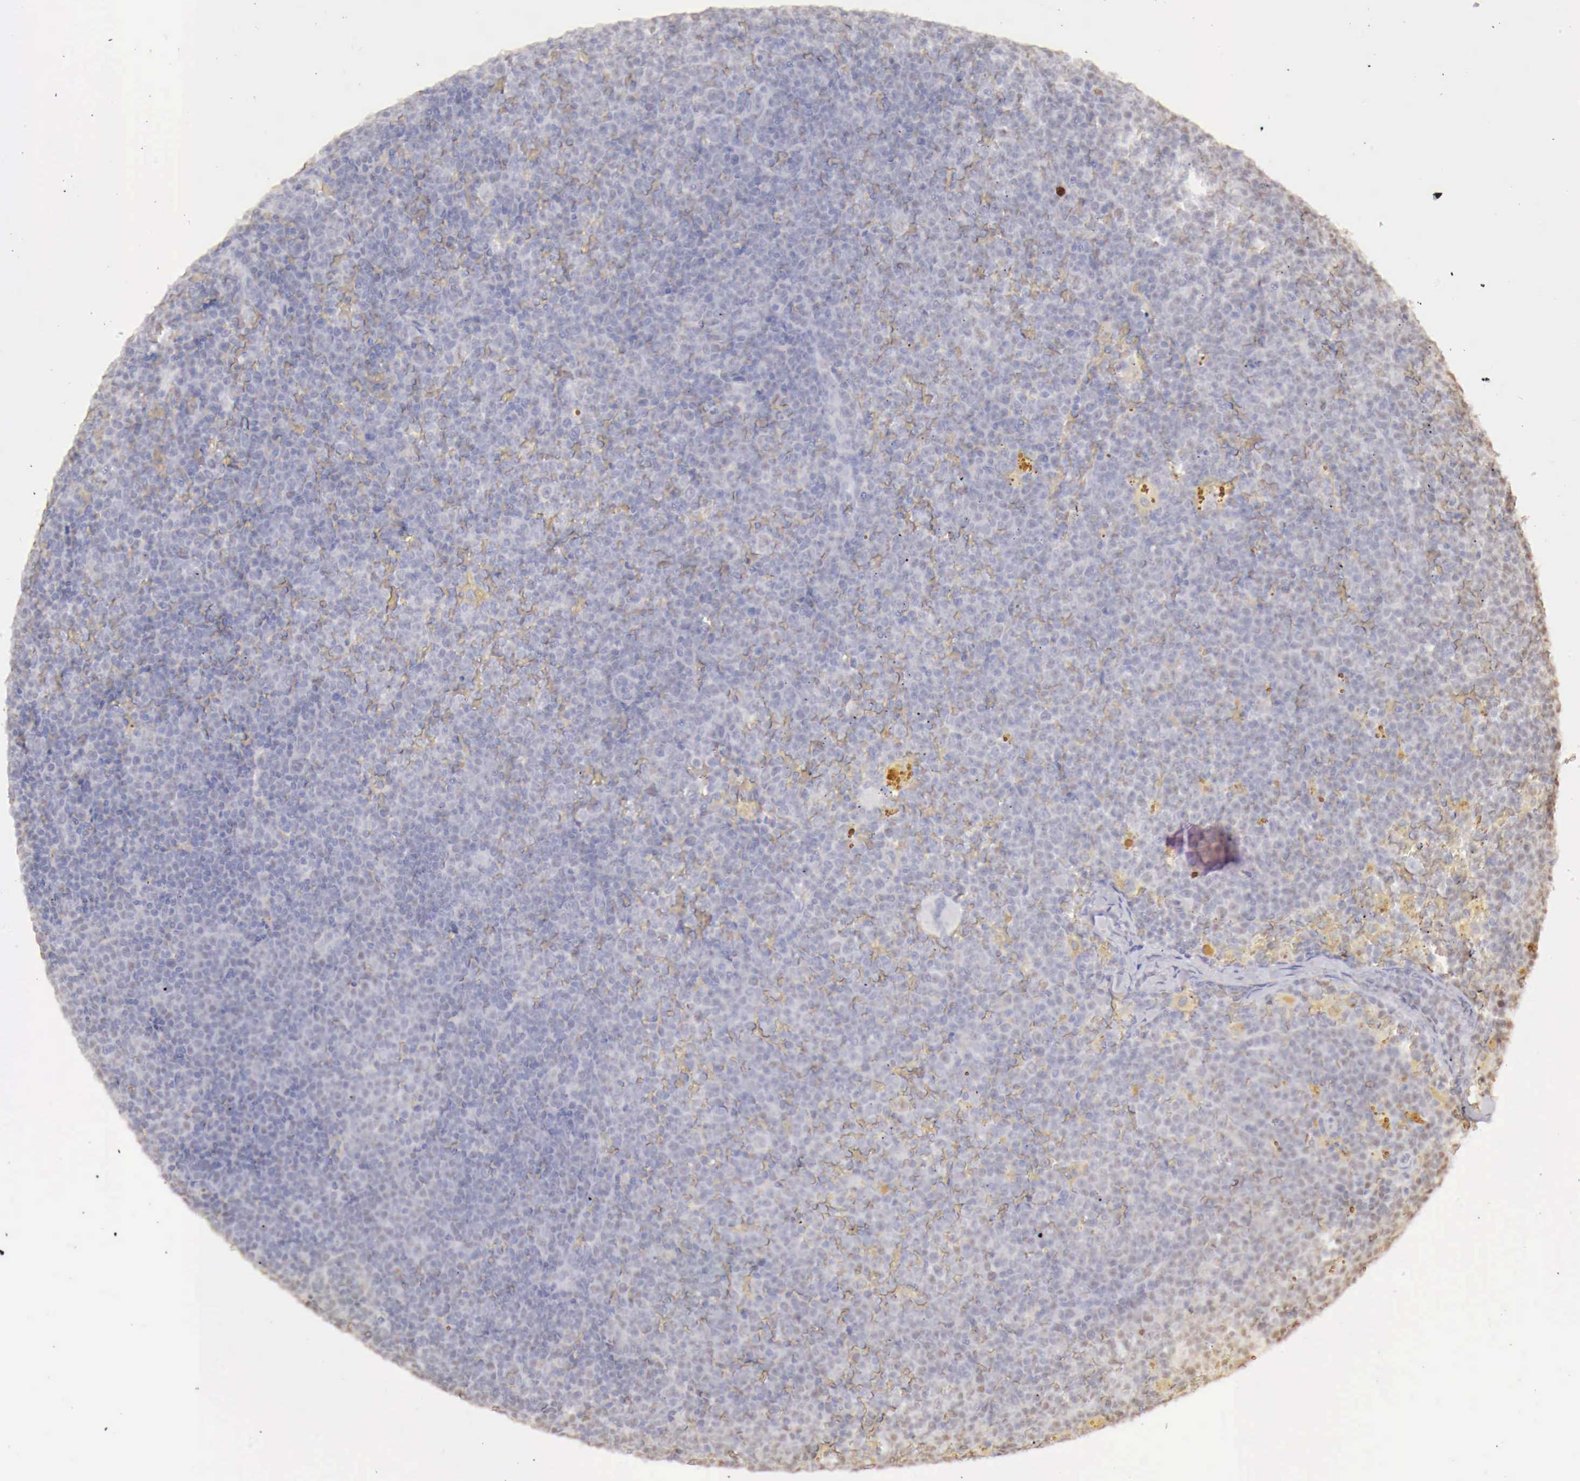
{"staining": {"intensity": "negative", "quantity": "none", "location": "none"}, "tissue": "lymphoma", "cell_type": "Tumor cells", "image_type": "cancer", "snomed": [{"axis": "morphology", "description": "Malignant lymphoma, non-Hodgkin's type, Low grade"}, {"axis": "topography", "description": "Lymph node"}], "caption": "Lymphoma was stained to show a protein in brown. There is no significant positivity in tumor cells. (DAB IHC, high magnification).", "gene": "UBA1", "patient": {"sex": "male", "age": 50}}